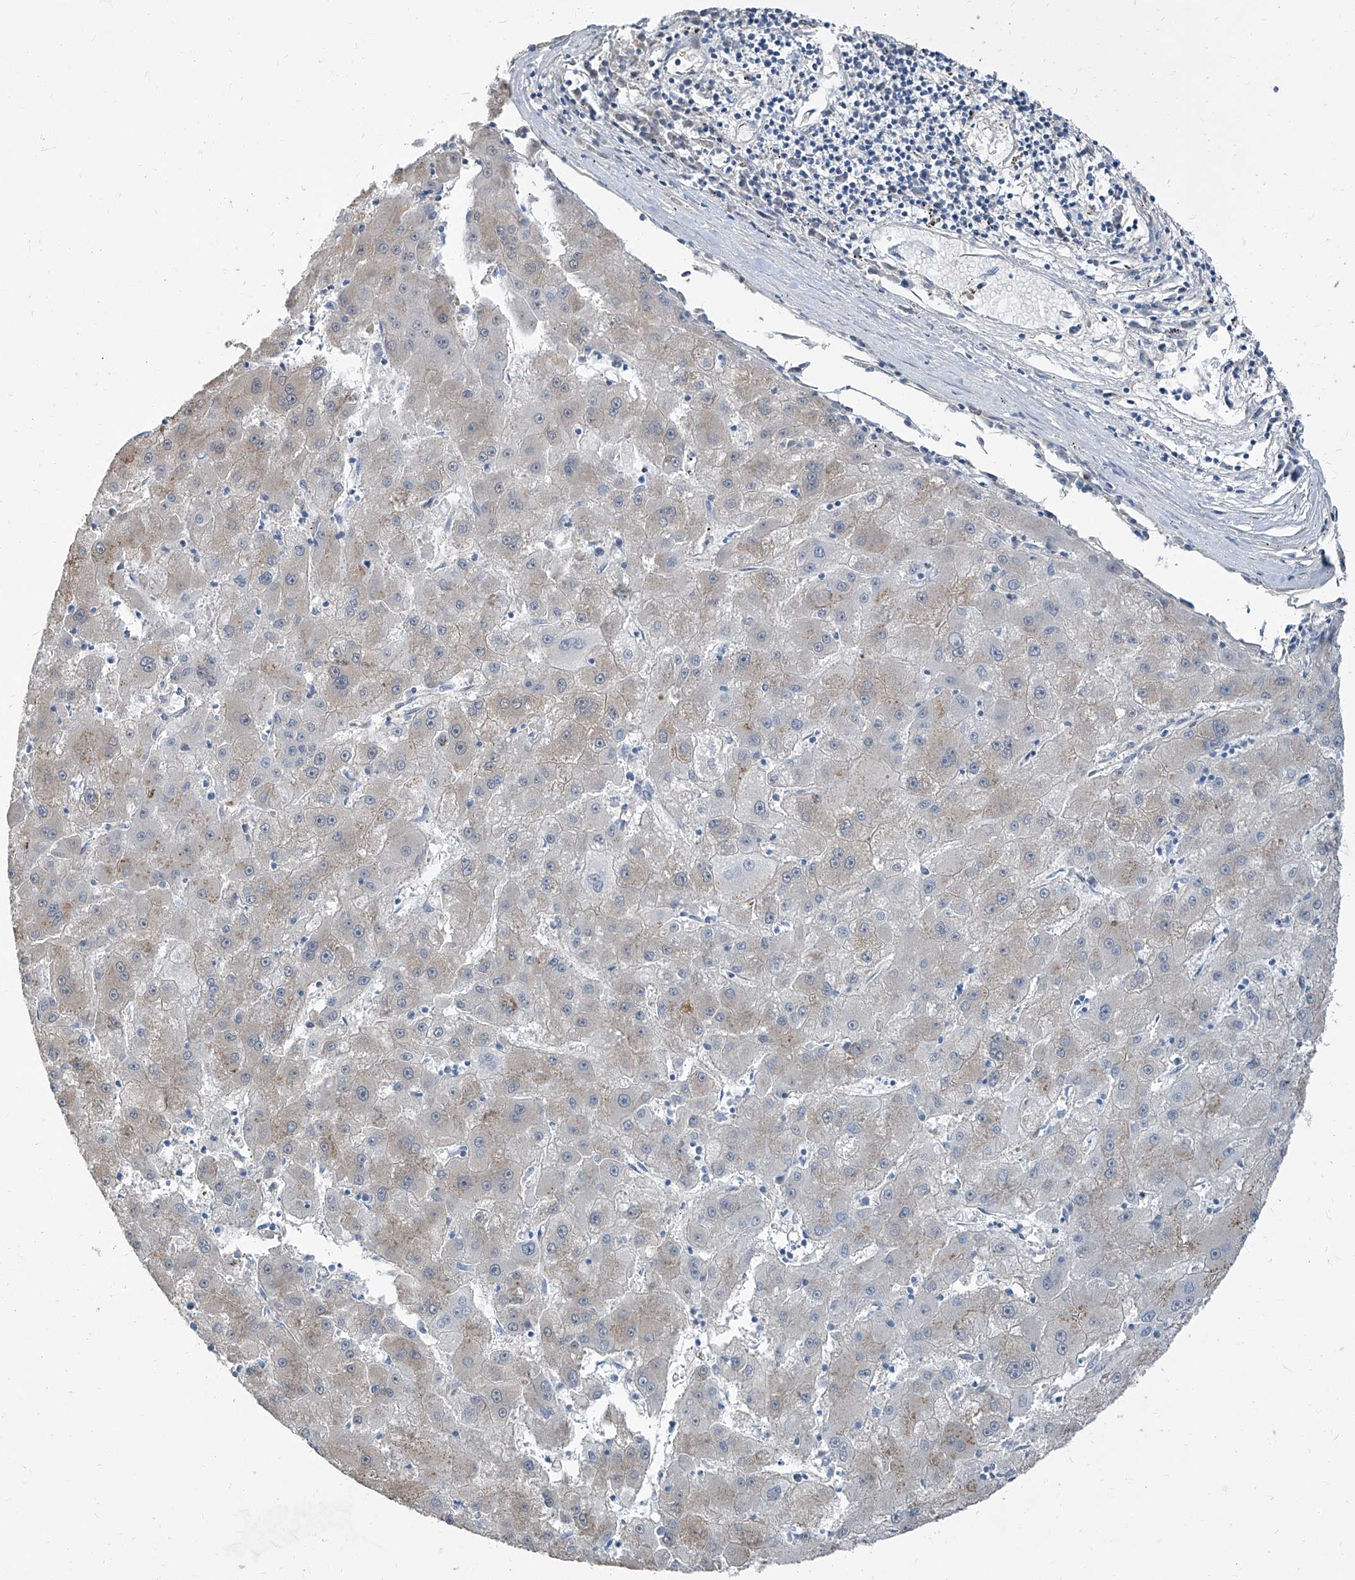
{"staining": {"intensity": "negative", "quantity": "none", "location": "none"}, "tissue": "liver cancer", "cell_type": "Tumor cells", "image_type": "cancer", "snomed": [{"axis": "morphology", "description": "Carcinoma, Hepatocellular, NOS"}, {"axis": "topography", "description": "Liver"}], "caption": "The photomicrograph reveals no staining of tumor cells in hepatocellular carcinoma (liver).", "gene": "HOXA3", "patient": {"sex": "male", "age": 72}}